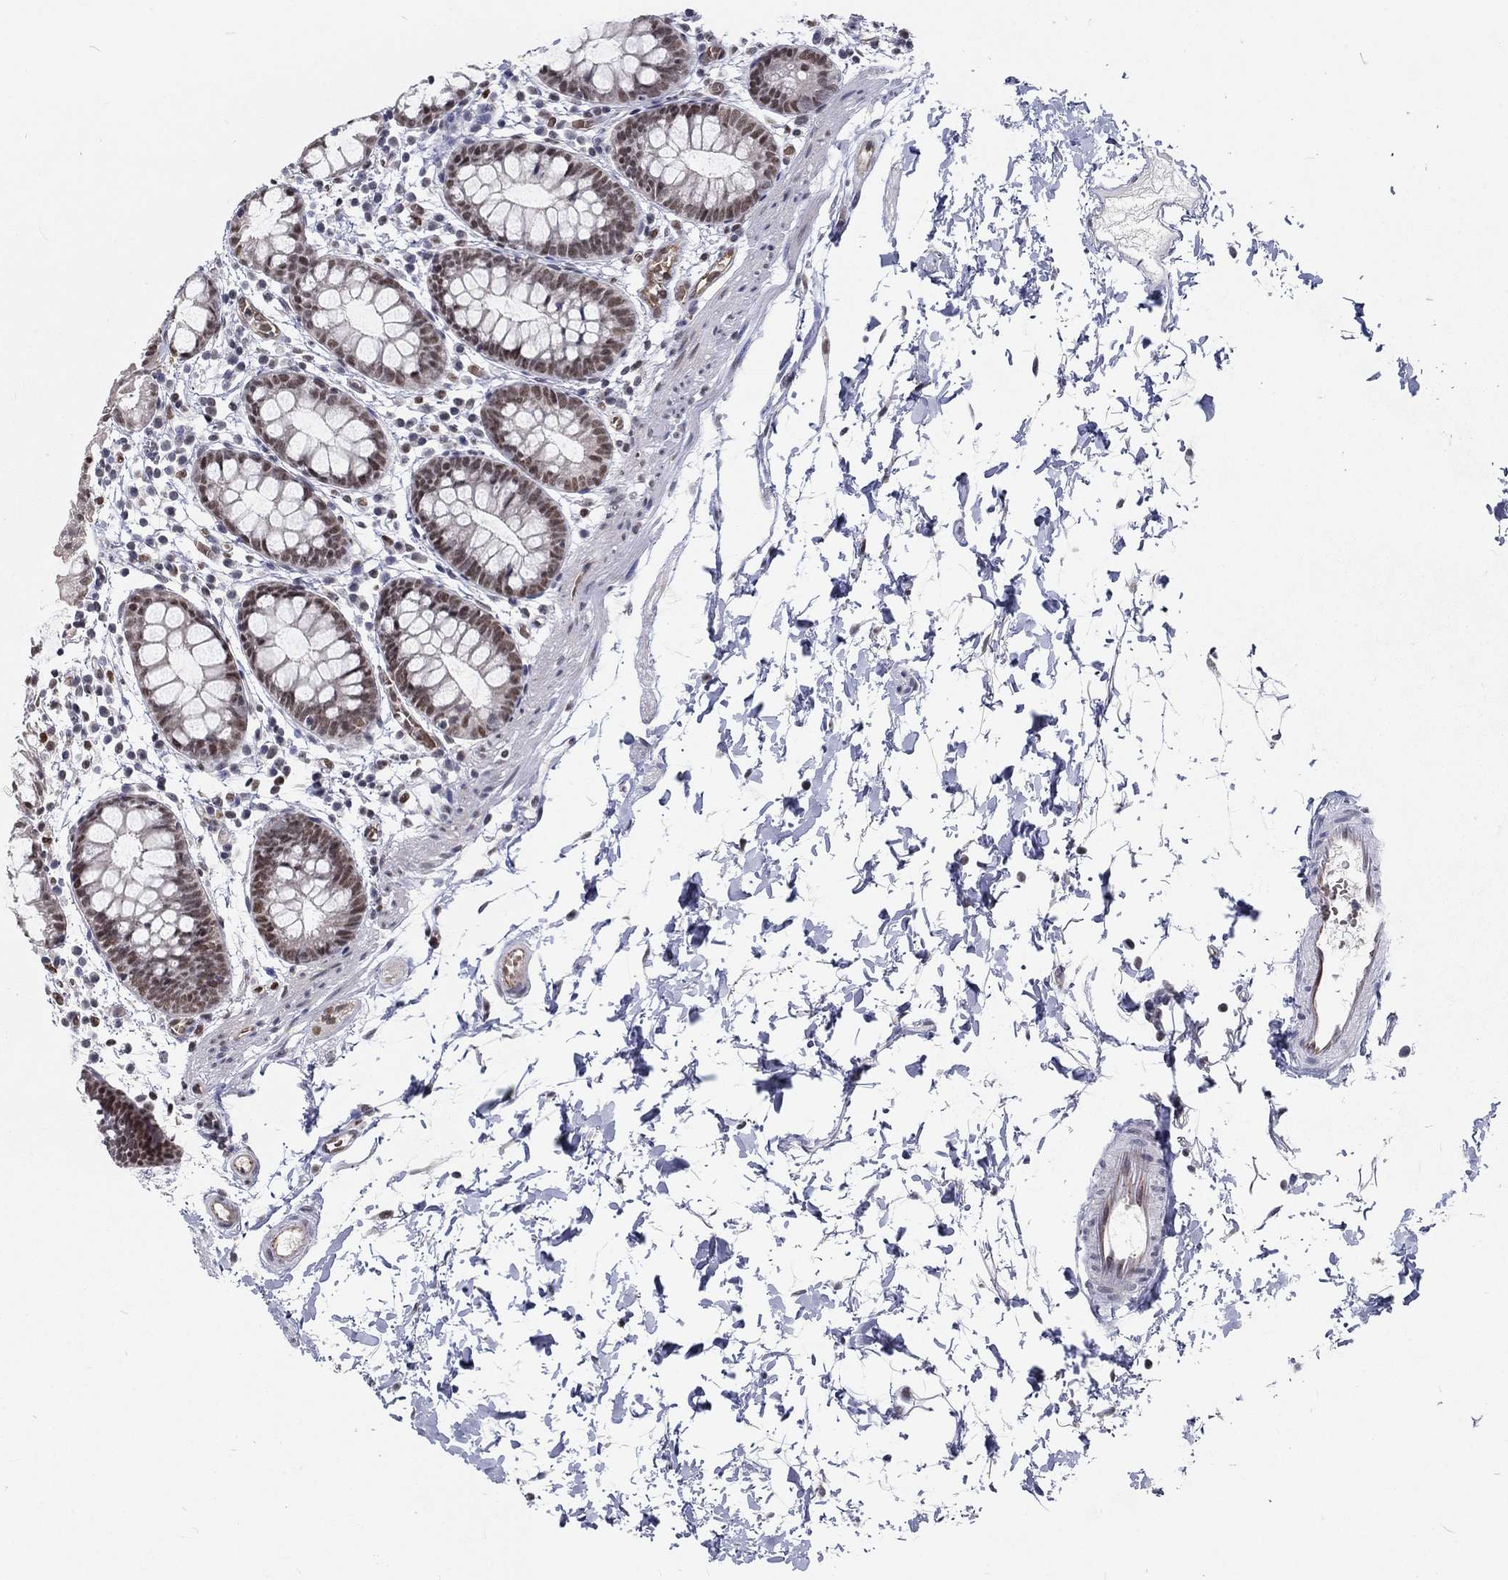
{"staining": {"intensity": "moderate", "quantity": "<25%", "location": "nuclear"}, "tissue": "rectum", "cell_type": "Glandular cells", "image_type": "normal", "snomed": [{"axis": "morphology", "description": "Normal tissue, NOS"}, {"axis": "topography", "description": "Rectum"}], "caption": "Protein expression analysis of normal human rectum reveals moderate nuclear expression in about <25% of glandular cells. The staining is performed using DAB brown chromogen to label protein expression. The nuclei are counter-stained blue using hematoxylin.", "gene": "ZBED1", "patient": {"sex": "male", "age": 57}}